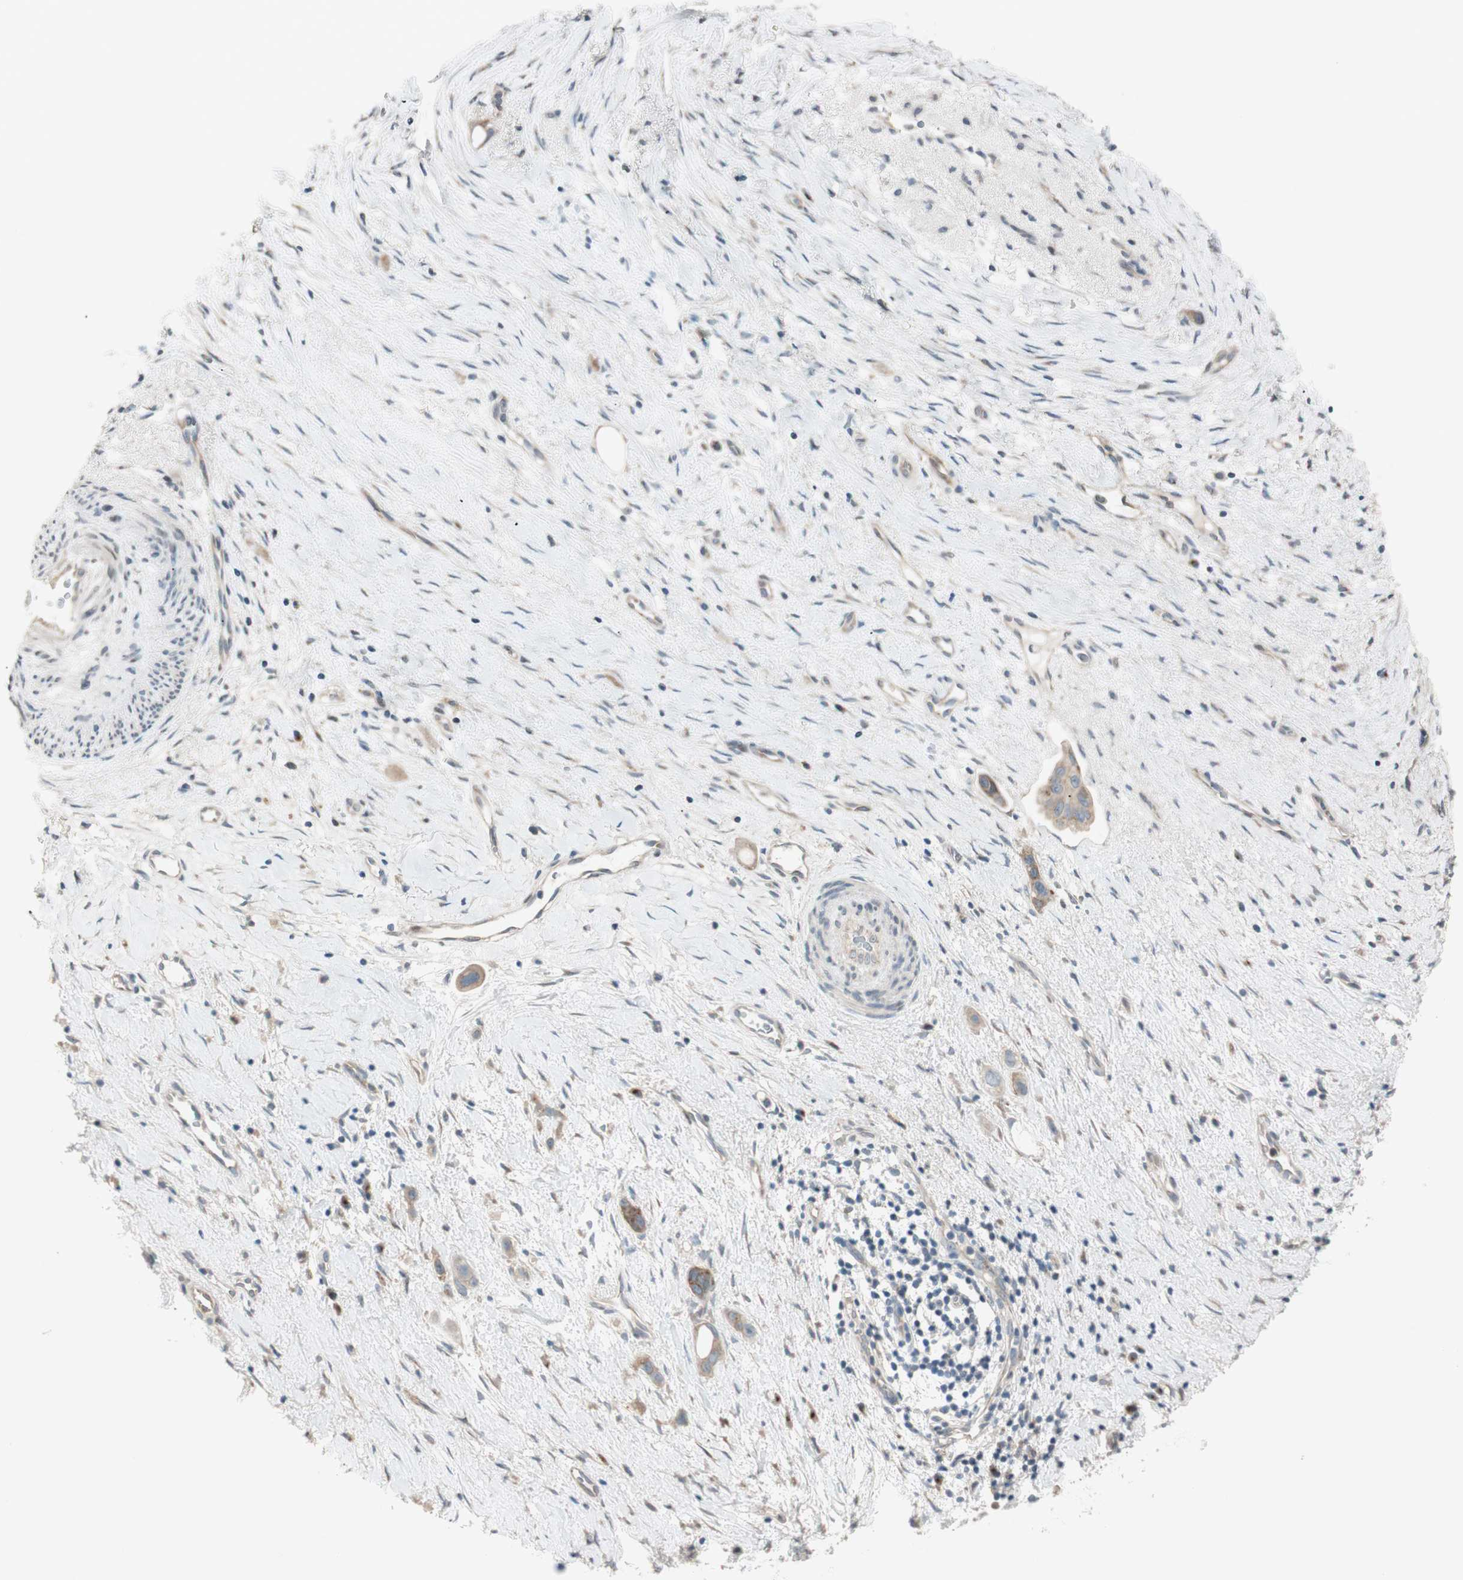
{"staining": {"intensity": "weak", "quantity": ">75%", "location": "cytoplasmic/membranous"}, "tissue": "liver cancer", "cell_type": "Tumor cells", "image_type": "cancer", "snomed": [{"axis": "morphology", "description": "Cholangiocarcinoma"}, {"axis": "topography", "description": "Liver"}], "caption": "Liver cholangiocarcinoma stained for a protein reveals weak cytoplasmic/membranous positivity in tumor cells. Ihc stains the protein of interest in brown and the nuclei are stained blue.", "gene": "CGRRF1", "patient": {"sex": "female", "age": 65}}